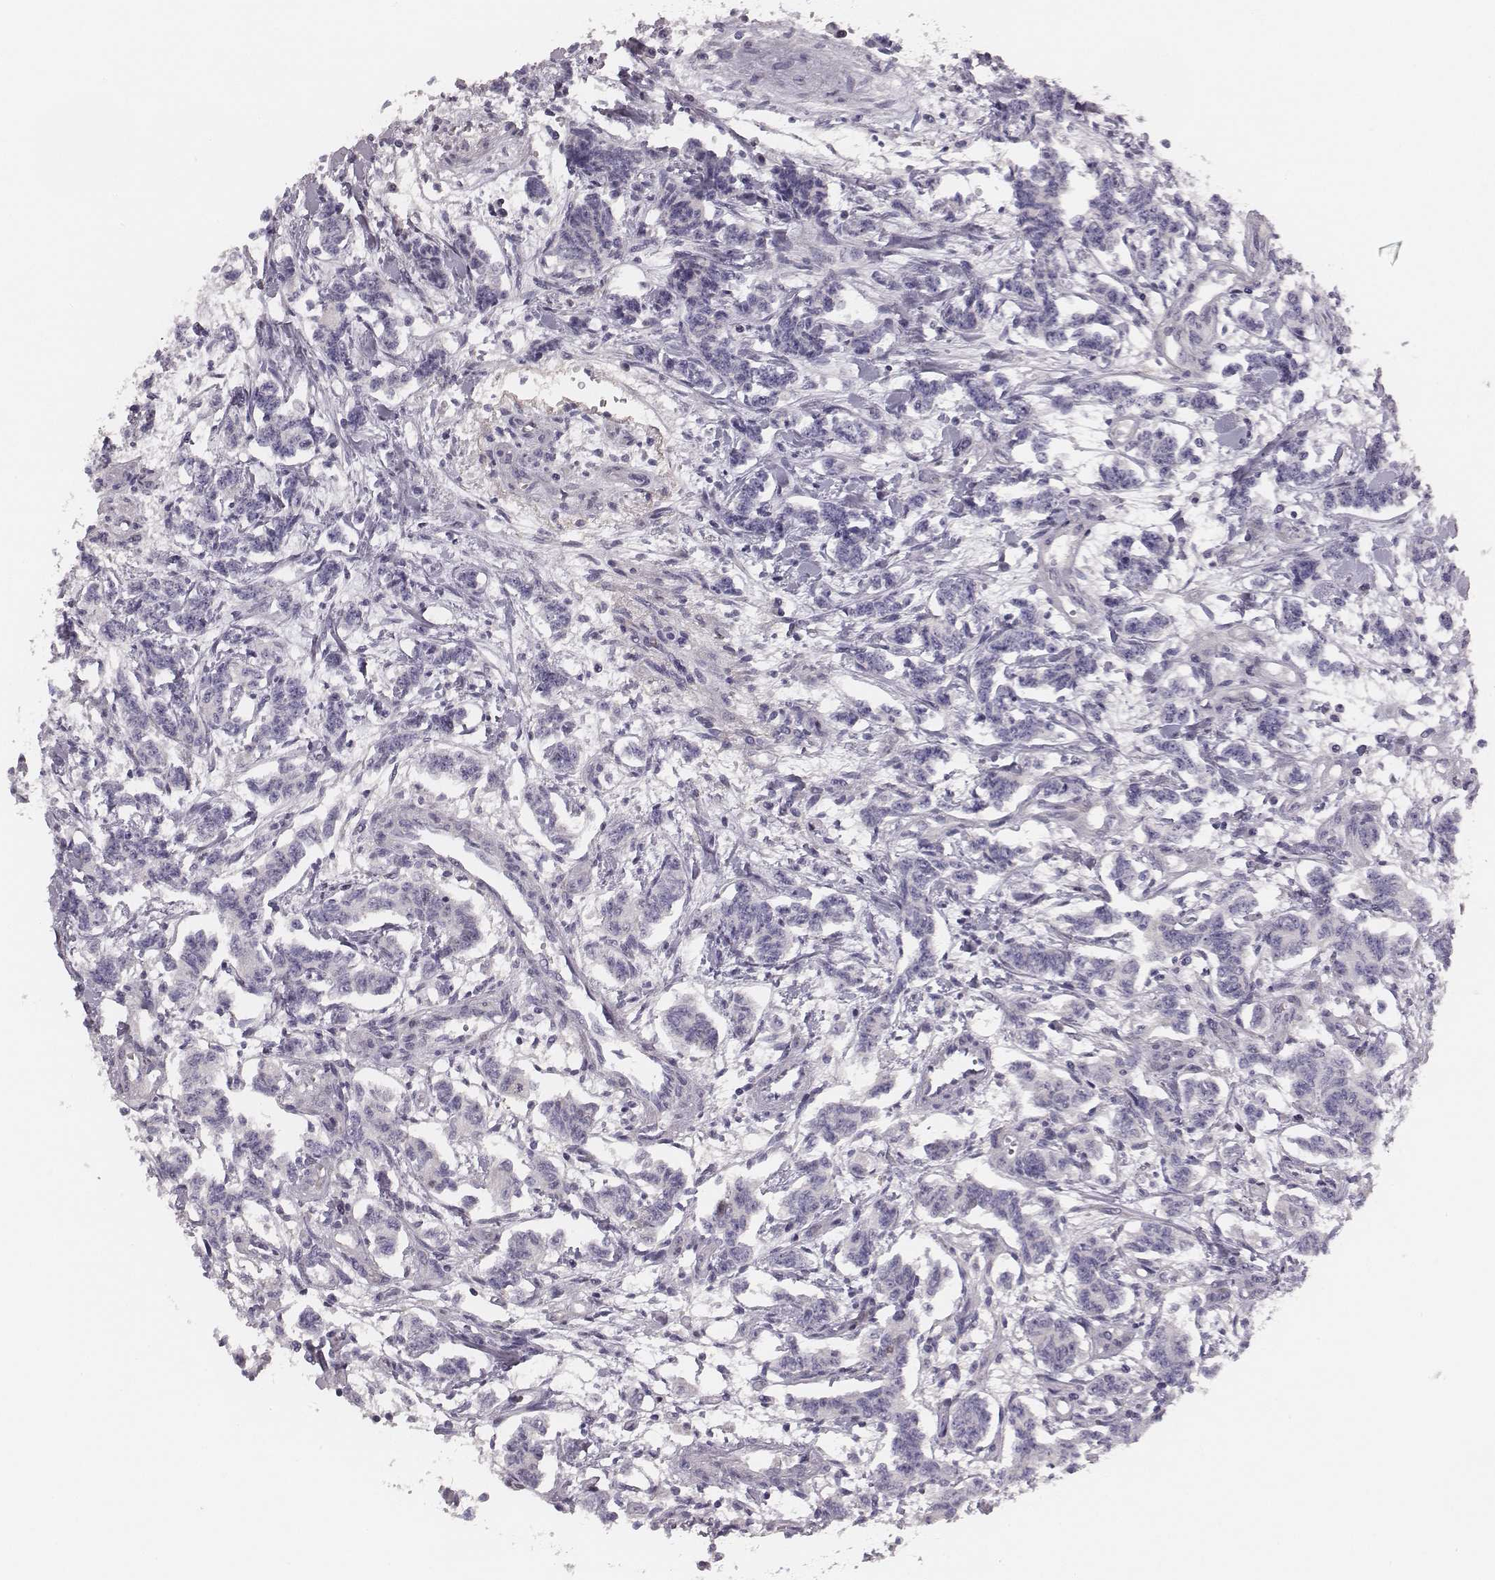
{"staining": {"intensity": "negative", "quantity": "none", "location": "none"}, "tissue": "carcinoid", "cell_type": "Tumor cells", "image_type": "cancer", "snomed": [{"axis": "morphology", "description": "Carcinoid, malignant, NOS"}, {"axis": "topography", "description": "Kidney"}], "caption": "DAB immunohistochemical staining of human carcinoid (malignant) exhibits no significant staining in tumor cells.", "gene": "PBK", "patient": {"sex": "female", "age": 41}}